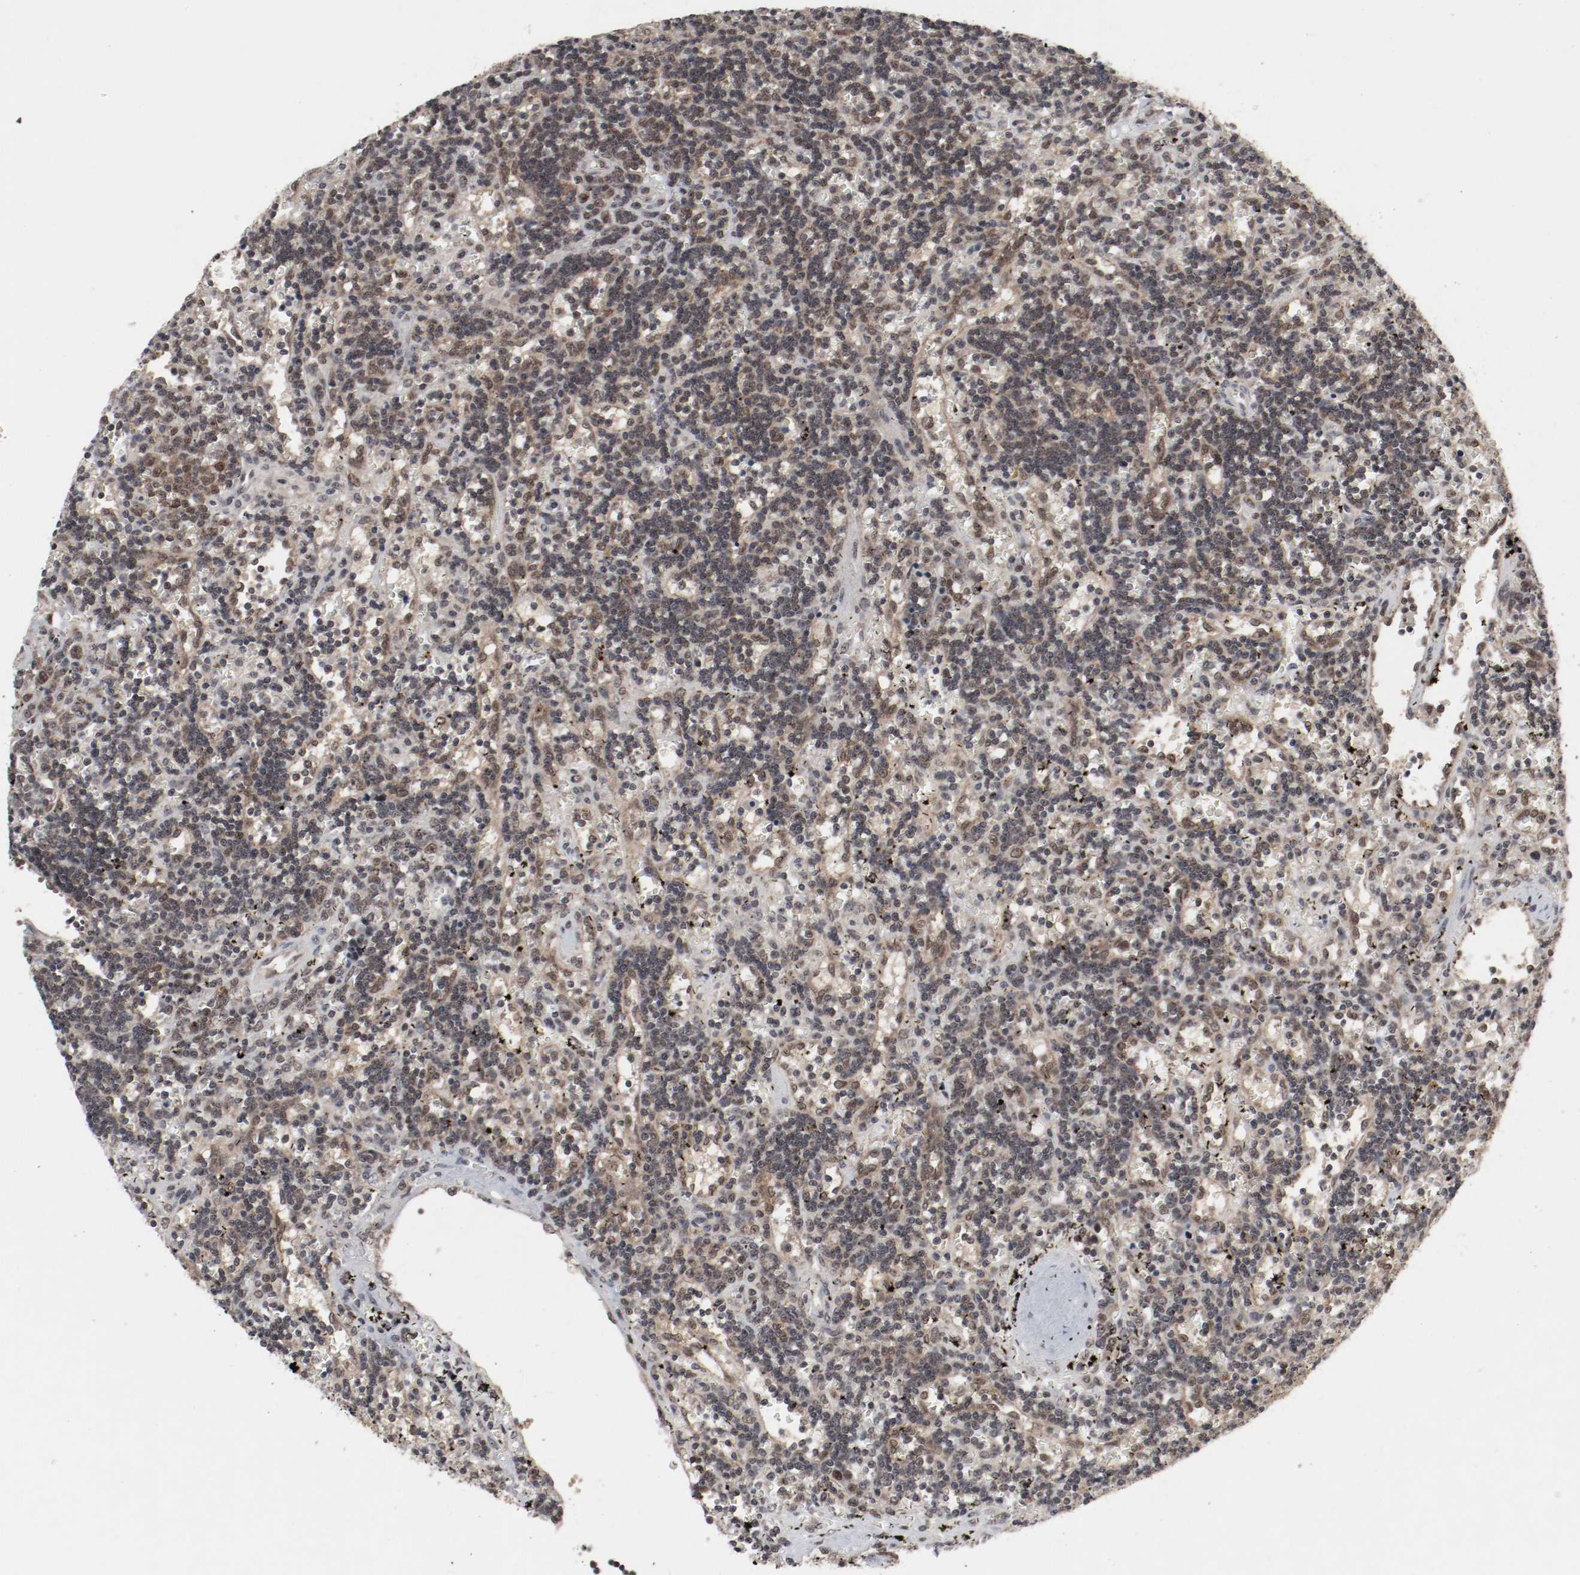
{"staining": {"intensity": "moderate", "quantity": "25%-75%", "location": "cytoplasmic/membranous,nuclear"}, "tissue": "lymphoma", "cell_type": "Tumor cells", "image_type": "cancer", "snomed": [{"axis": "morphology", "description": "Malignant lymphoma, non-Hodgkin's type, Low grade"}, {"axis": "topography", "description": "Spleen"}], "caption": "A micrograph of human low-grade malignant lymphoma, non-Hodgkin's type stained for a protein exhibits moderate cytoplasmic/membranous and nuclear brown staining in tumor cells.", "gene": "CSNK2B", "patient": {"sex": "male", "age": 60}}